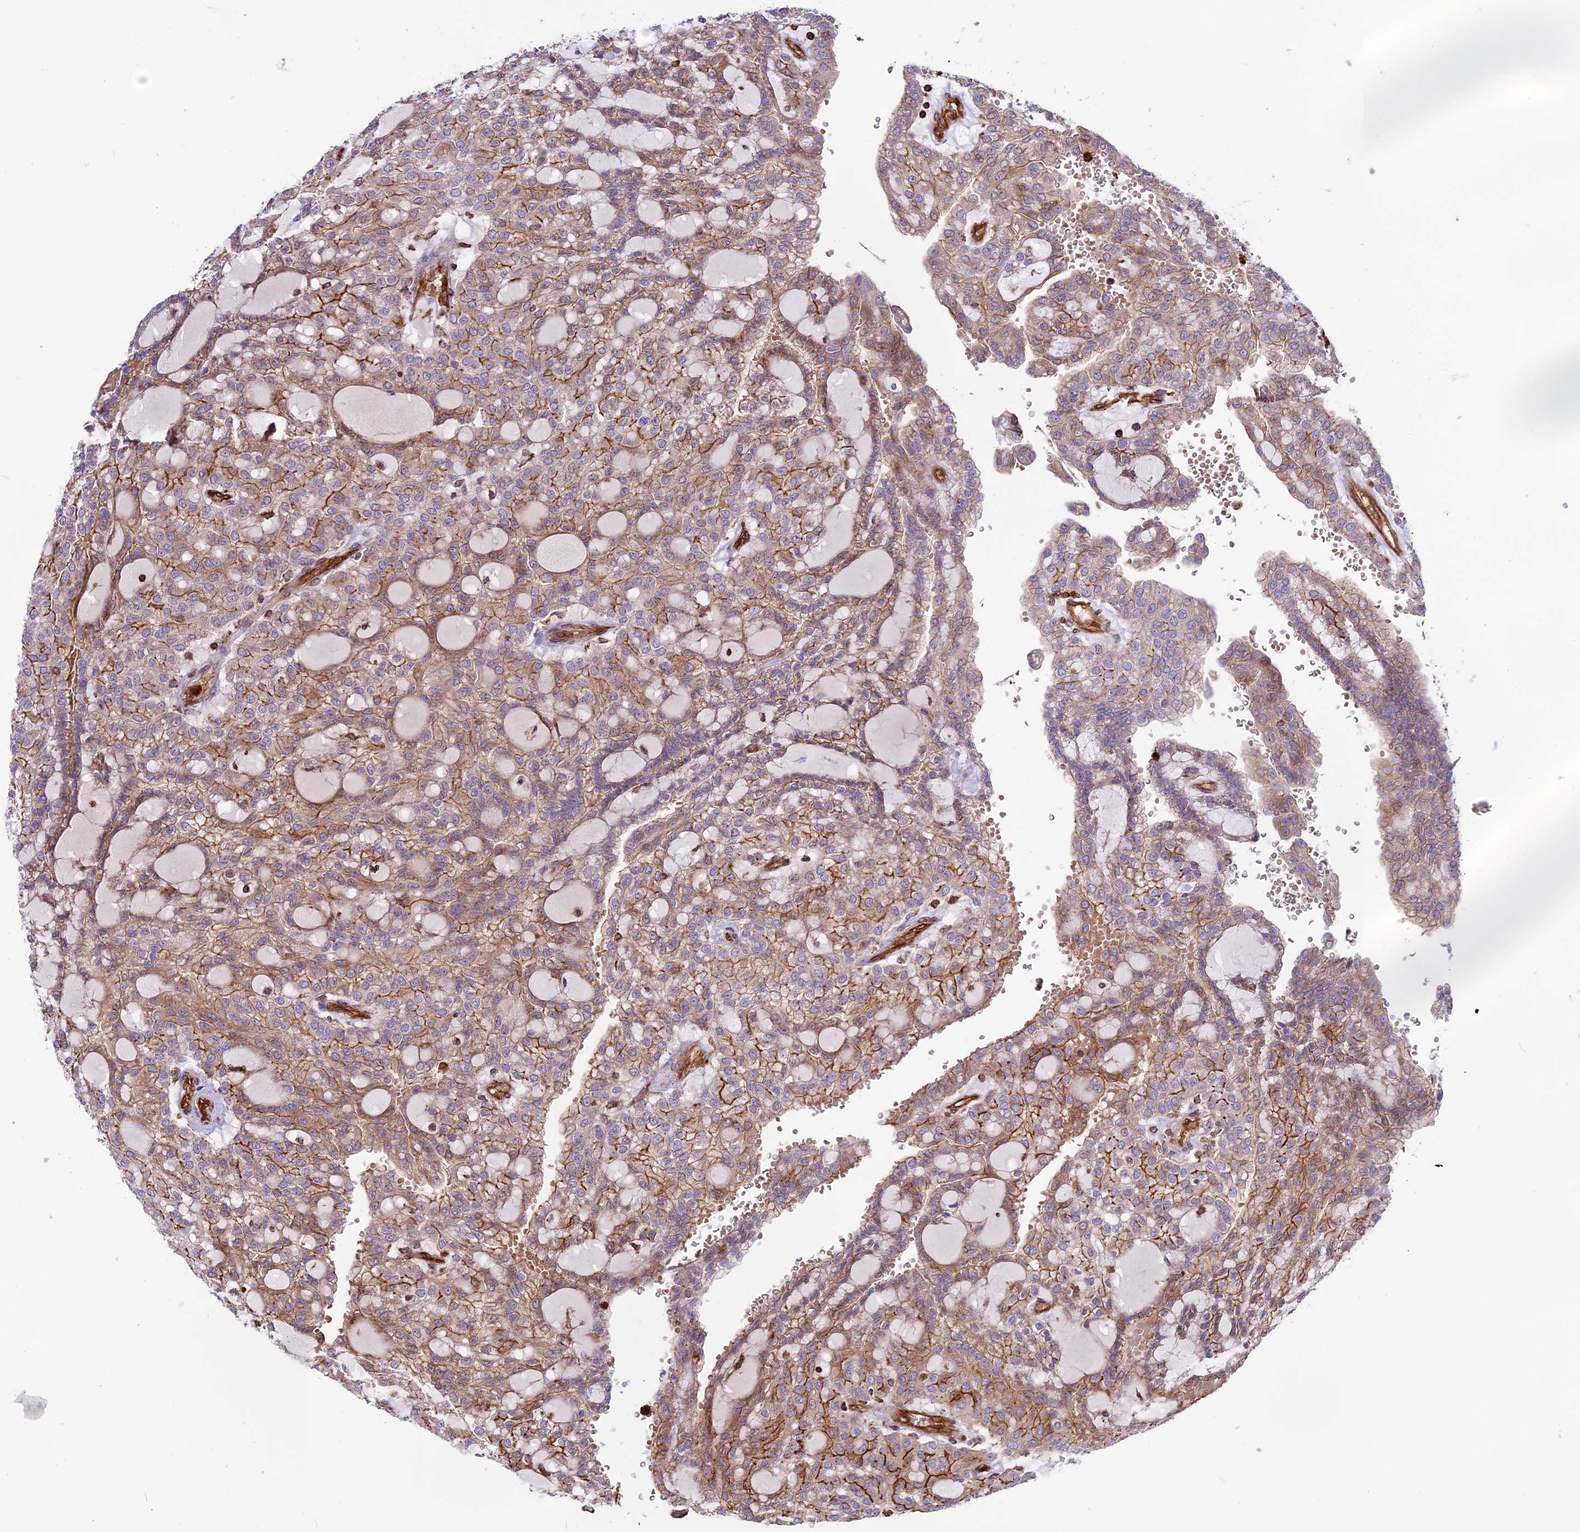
{"staining": {"intensity": "moderate", "quantity": "<25%", "location": "cytoplasmic/membranous"}, "tissue": "renal cancer", "cell_type": "Tumor cells", "image_type": "cancer", "snomed": [{"axis": "morphology", "description": "Adenocarcinoma, NOS"}, {"axis": "topography", "description": "Kidney"}], "caption": "This is an image of immunohistochemistry staining of renal cancer, which shows moderate staining in the cytoplasmic/membranous of tumor cells.", "gene": "CD99L2", "patient": {"sex": "male", "age": 63}}